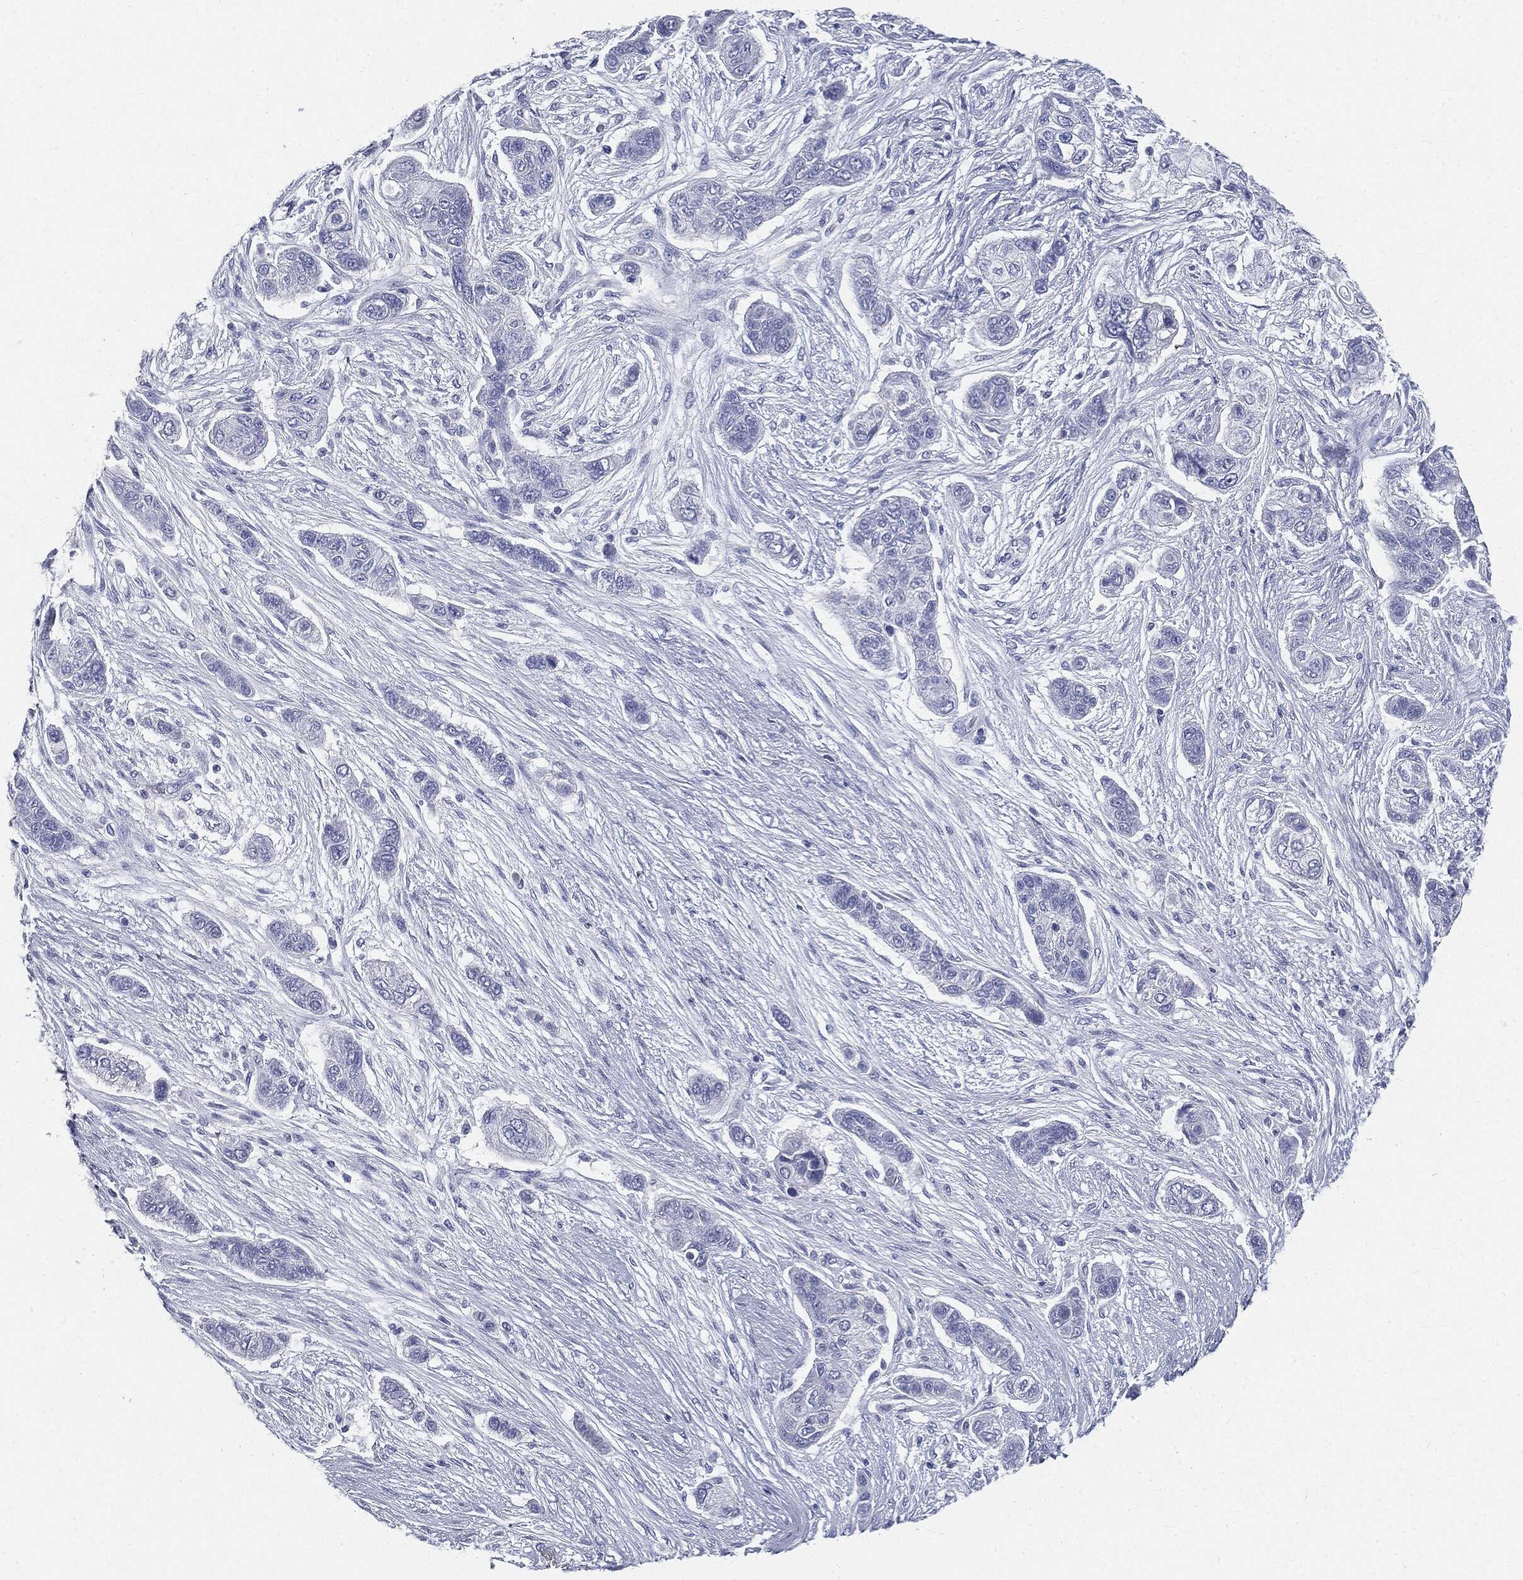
{"staining": {"intensity": "negative", "quantity": "none", "location": "none"}, "tissue": "lung cancer", "cell_type": "Tumor cells", "image_type": "cancer", "snomed": [{"axis": "morphology", "description": "Squamous cell carcinoma, NOS"}, {"axis": "topography", "description": "Lung"}], "caption": "Lung squamous cell carcinoma stained for a protein using immunohistochemistry (IHC) exhibits no staining tumor cells.", "gene": "CUZD1", "patient": {"sex": "male", "age": 69}}